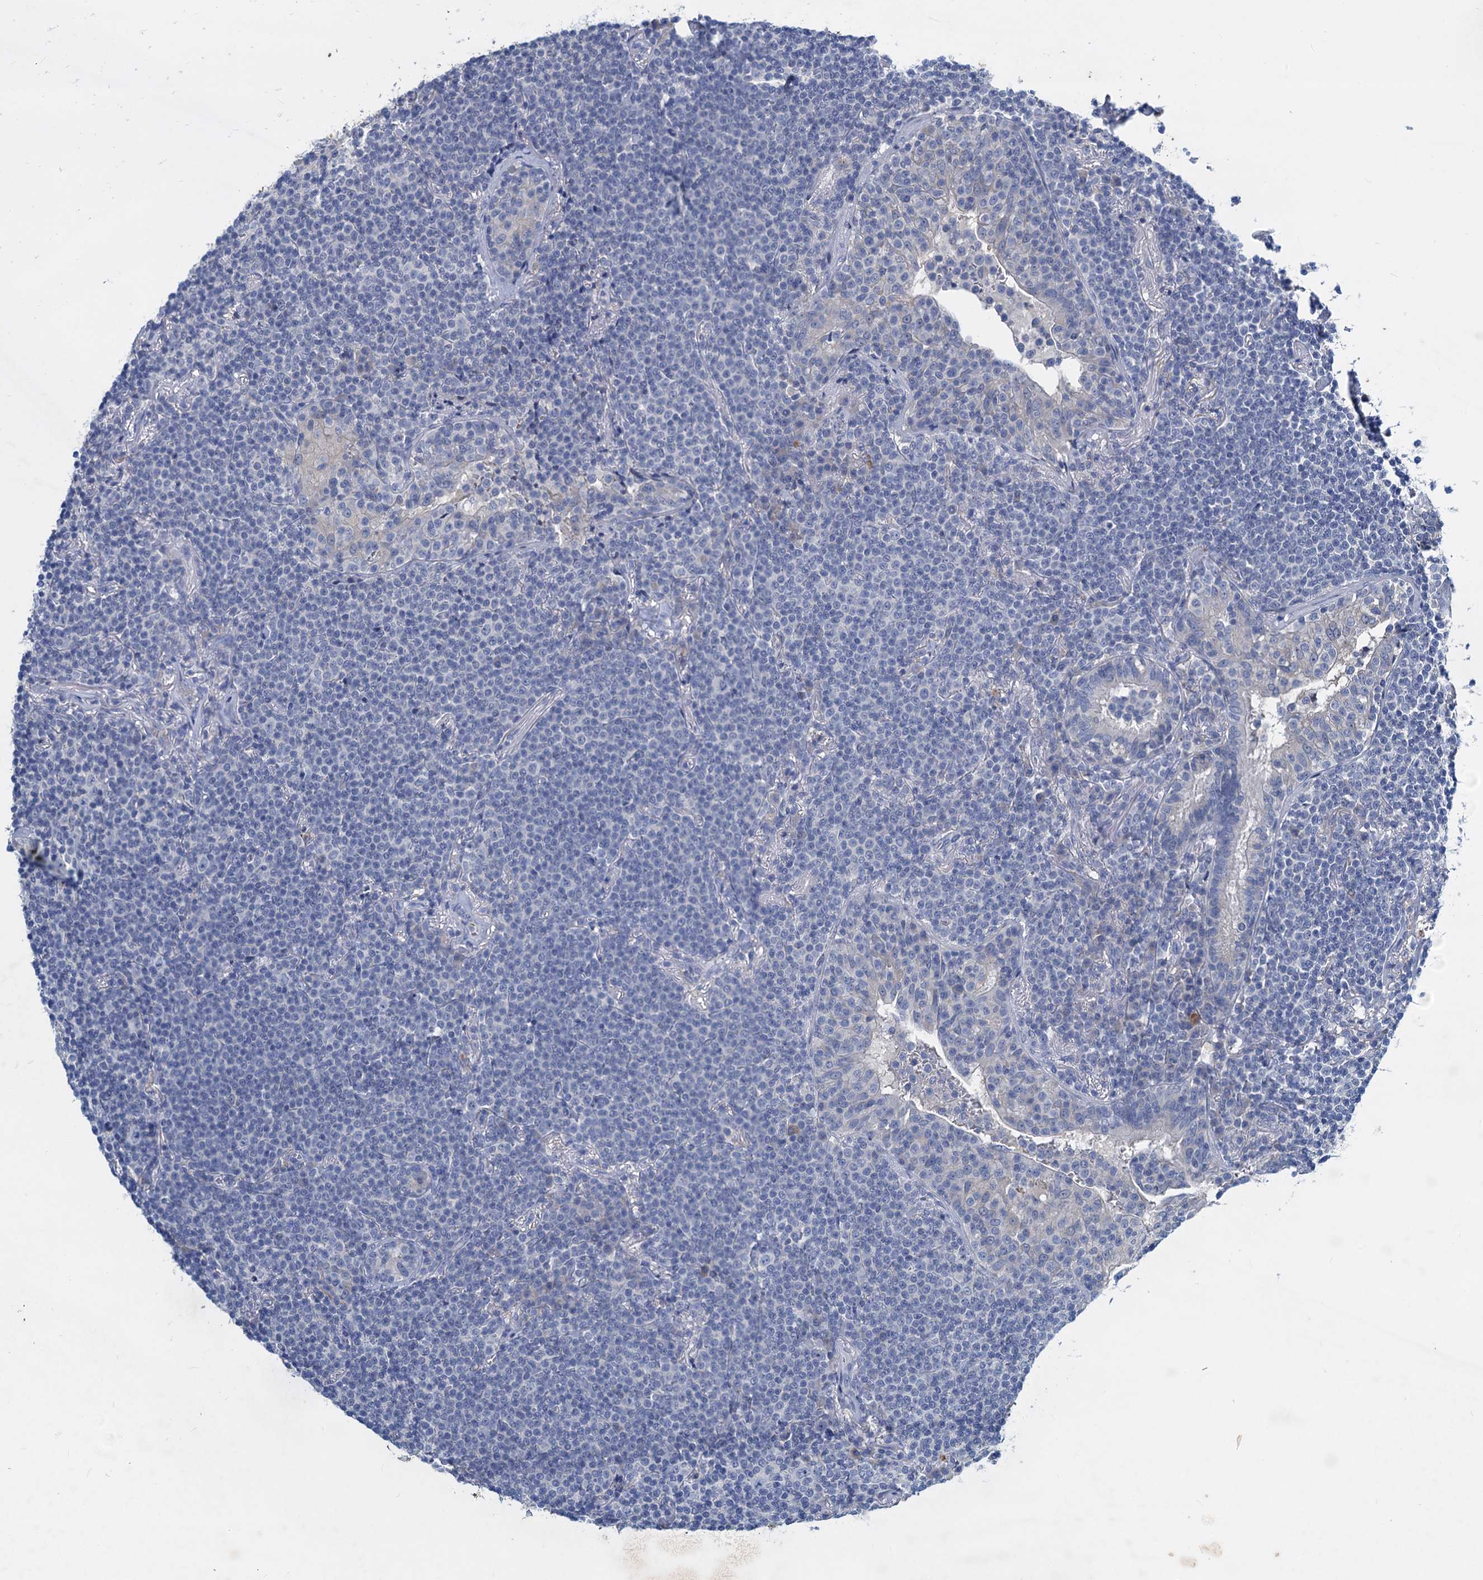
{"staining": {"intensity": "negative", "quantity": "none", "location": "none"}, "tissue": "lymphoma", "cell_type": "Tumor cells", "image_type": "cancer", "snomed": [{"axis": "morphology", "description": "Malignant lymphoma, non-Hodgkin's type, Low grade"}, {"axis": "topography", "description": "Lung"}], "caption": "Photomicrograph shows no protein positivity in tumor cells of low-grade malignant lymphoma, non-Hodgkin's type tissue. Nuclei are stained in blue.", "gene": "RTKN2", "patient": {"sex": "female", "age": 71}}